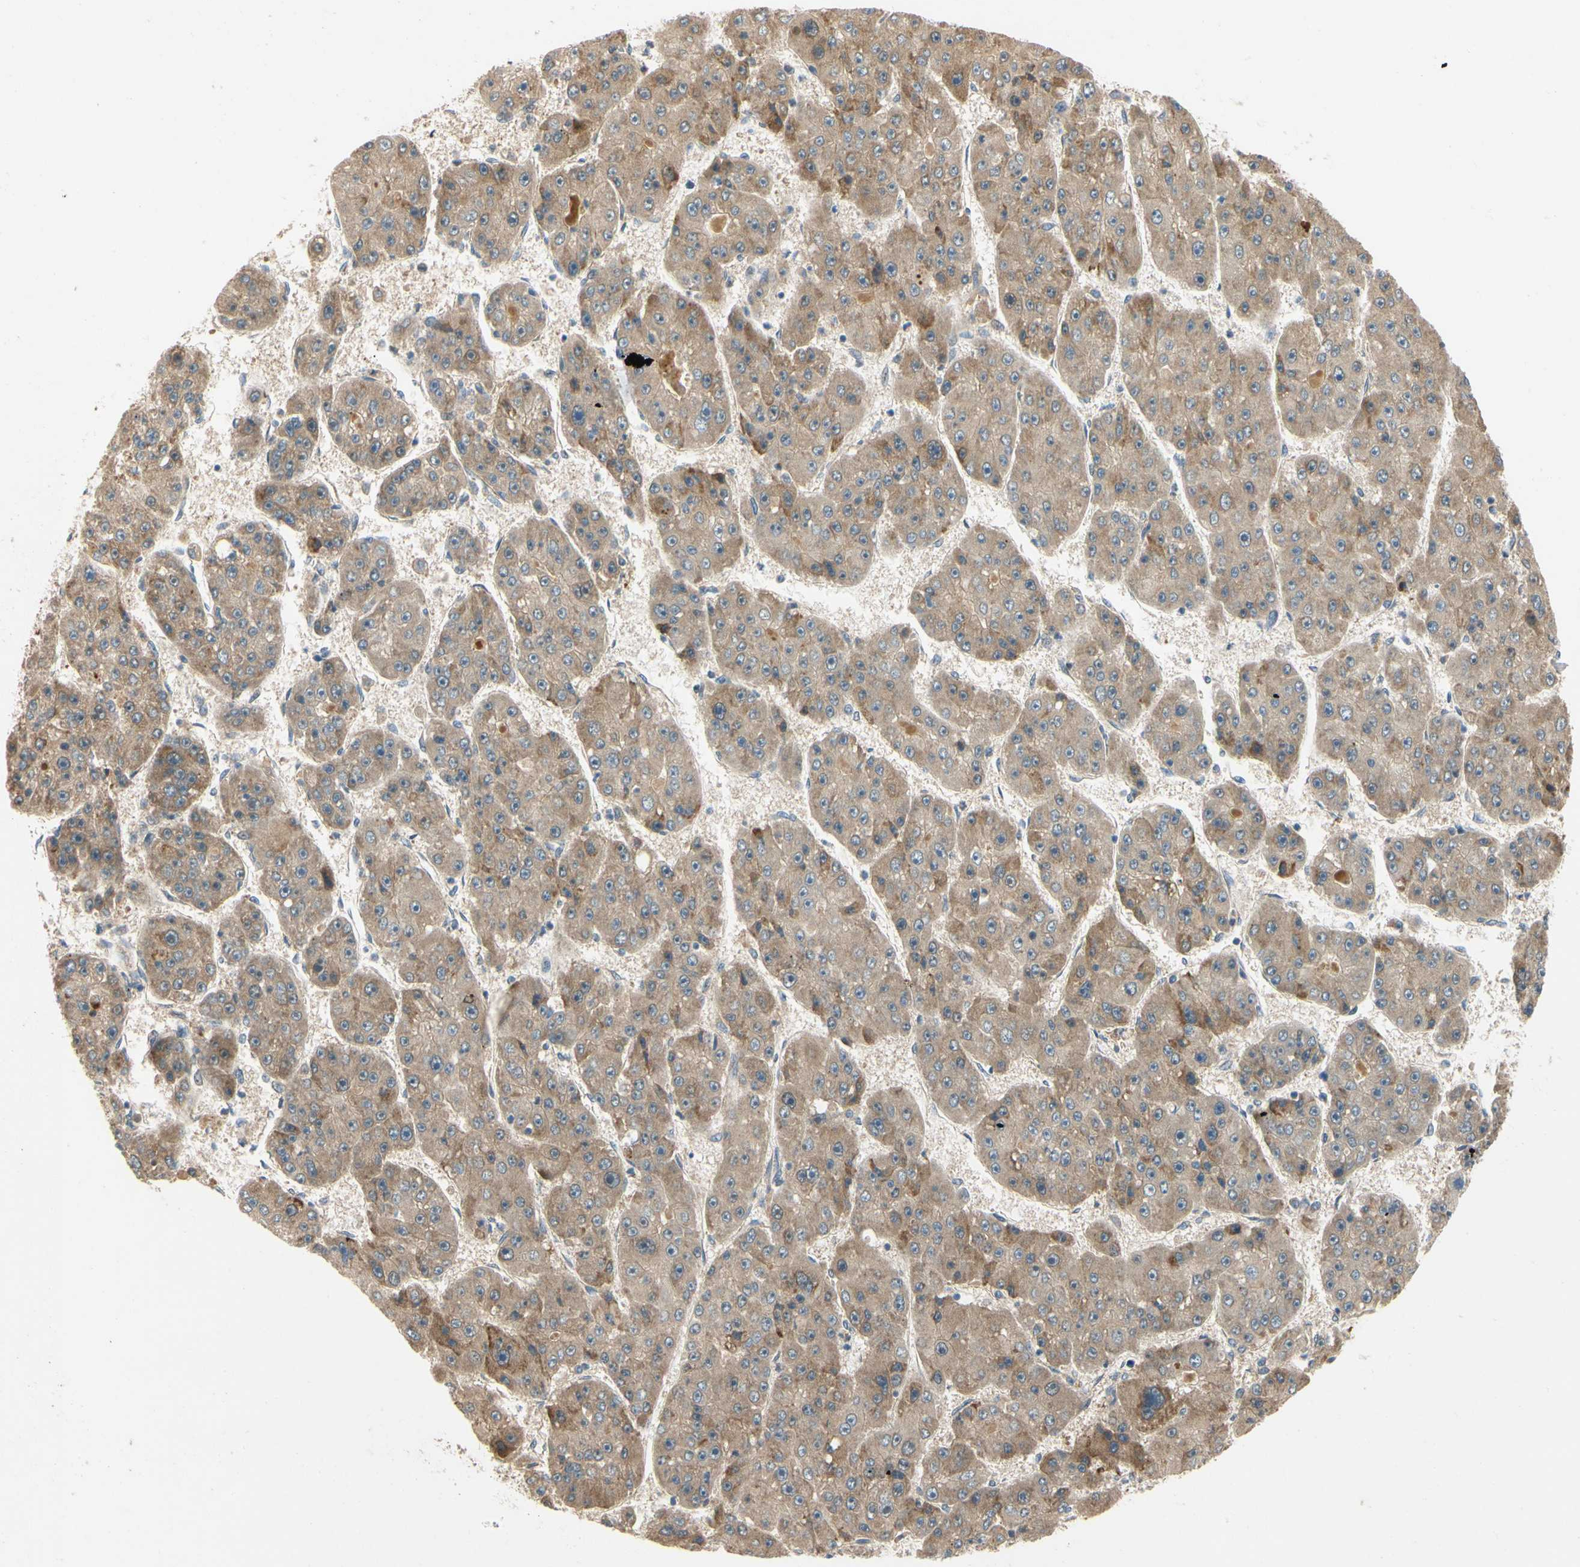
{"staining": {"intensity": "moderate", "quantity": ">75%", "location": "cytoplasmic/membranous"}, "tissue": "liver cancer", "cell_type": "Tumor cells", "image_type": "cancer", "snomed": [{"axis": "morphology", "description": "Carcinoma, Hepatocellular, NOS"}, {"axis": "topography", "description": "Liver"}], "caption": "High-magnification brightfield microscopy of hepatocellular carcinoma (liver) stained with DAB (3,3'-diaminobenzidine) (brown) and counterstained with hematoxylin (blue). tumor cells exhibit moderate cytoplasmic/membranous positivity is present in approximately>75% of cells.", "gene": "TDRP", "patient": {"sex": "female", "age": 61}}